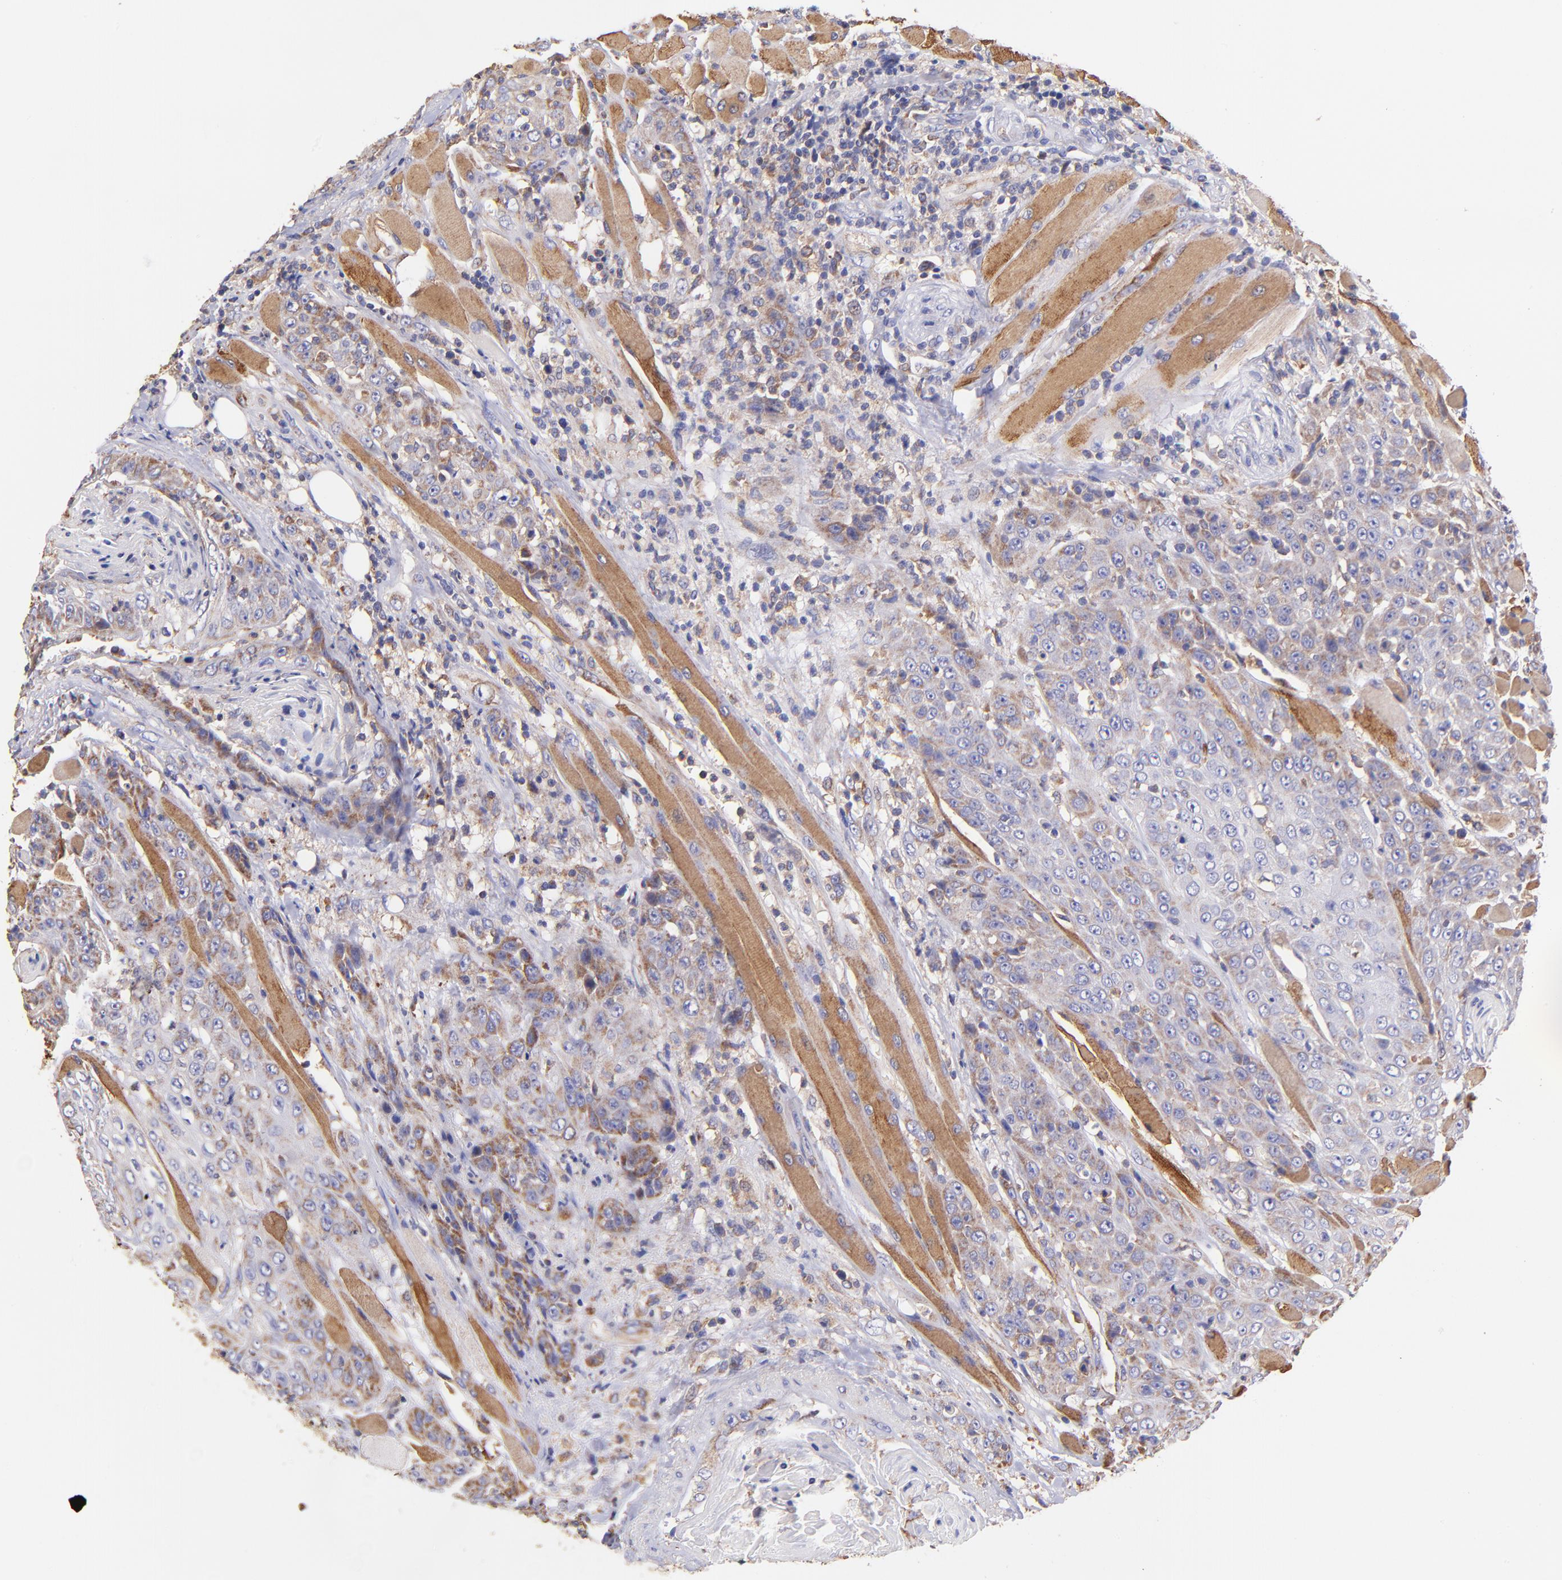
{"staining": {"intensity": "weak", "quantity": "25%-75%", "location": "cytoplasmic/membranous"}, "tissue": "head and neck cancer", "cell_type": "Tumor cells", "image_type": "cancer", "snomed": [{"axis": "morphology", "description": "Squamous cell carcinoma, NOS"}, {"axis": "topography", "description": "Head-Neck"}], "caption": "Approximately 25%-75% of tumor cells in head and neck cancer (squamous cell carcinoma) display weak cytoplasmic/membranous protein positivity as visualized by brown immunohistochemical staining.", "gene": "PREX1", "patient": {"sex": "female", "age": 84}}